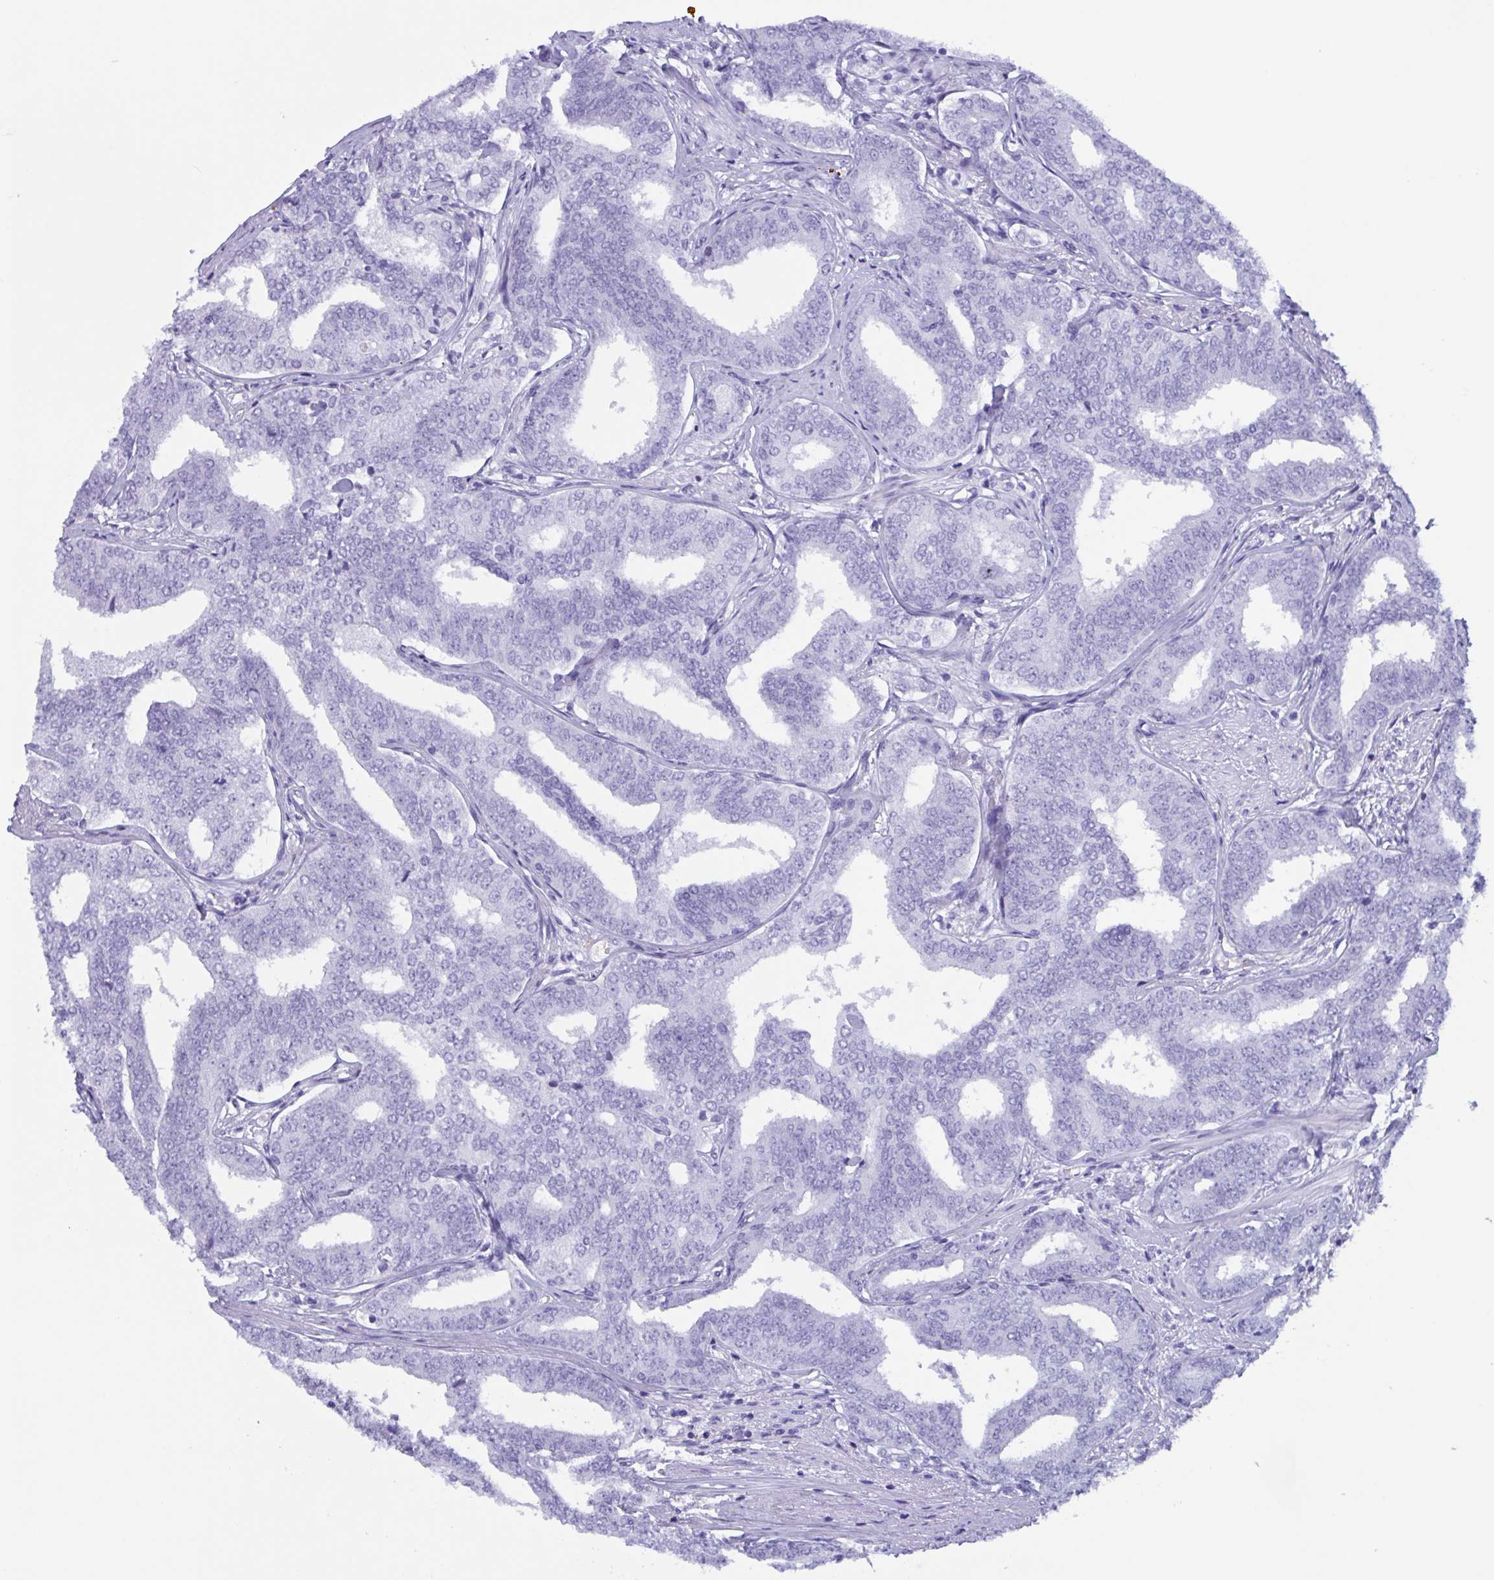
{"staining": {"intensity": "negative", "quantity": "none", "location": "none"}, "tissue": "prostate cancer", "cell_type": "Tumor cells", "image_type": "cancer", "snomed": [{"axis": "morphology", "description": "Adenocarcinoma, High grade"}, {"axis": "topography", "description": "Prostate"}], "caption": "A photomicrograph of prostate cancer stained for a protein shows no brown staining in tumor cells. (Stains: DAB (3,3'-diaminobenzidine) immunohistochemistry (IHC) with hematoxylin counter stain, Microscopy: brightfield microscopy at high magnification).", "gene": "ZNF850", "patient": {"sex": "male", "age": 72}}